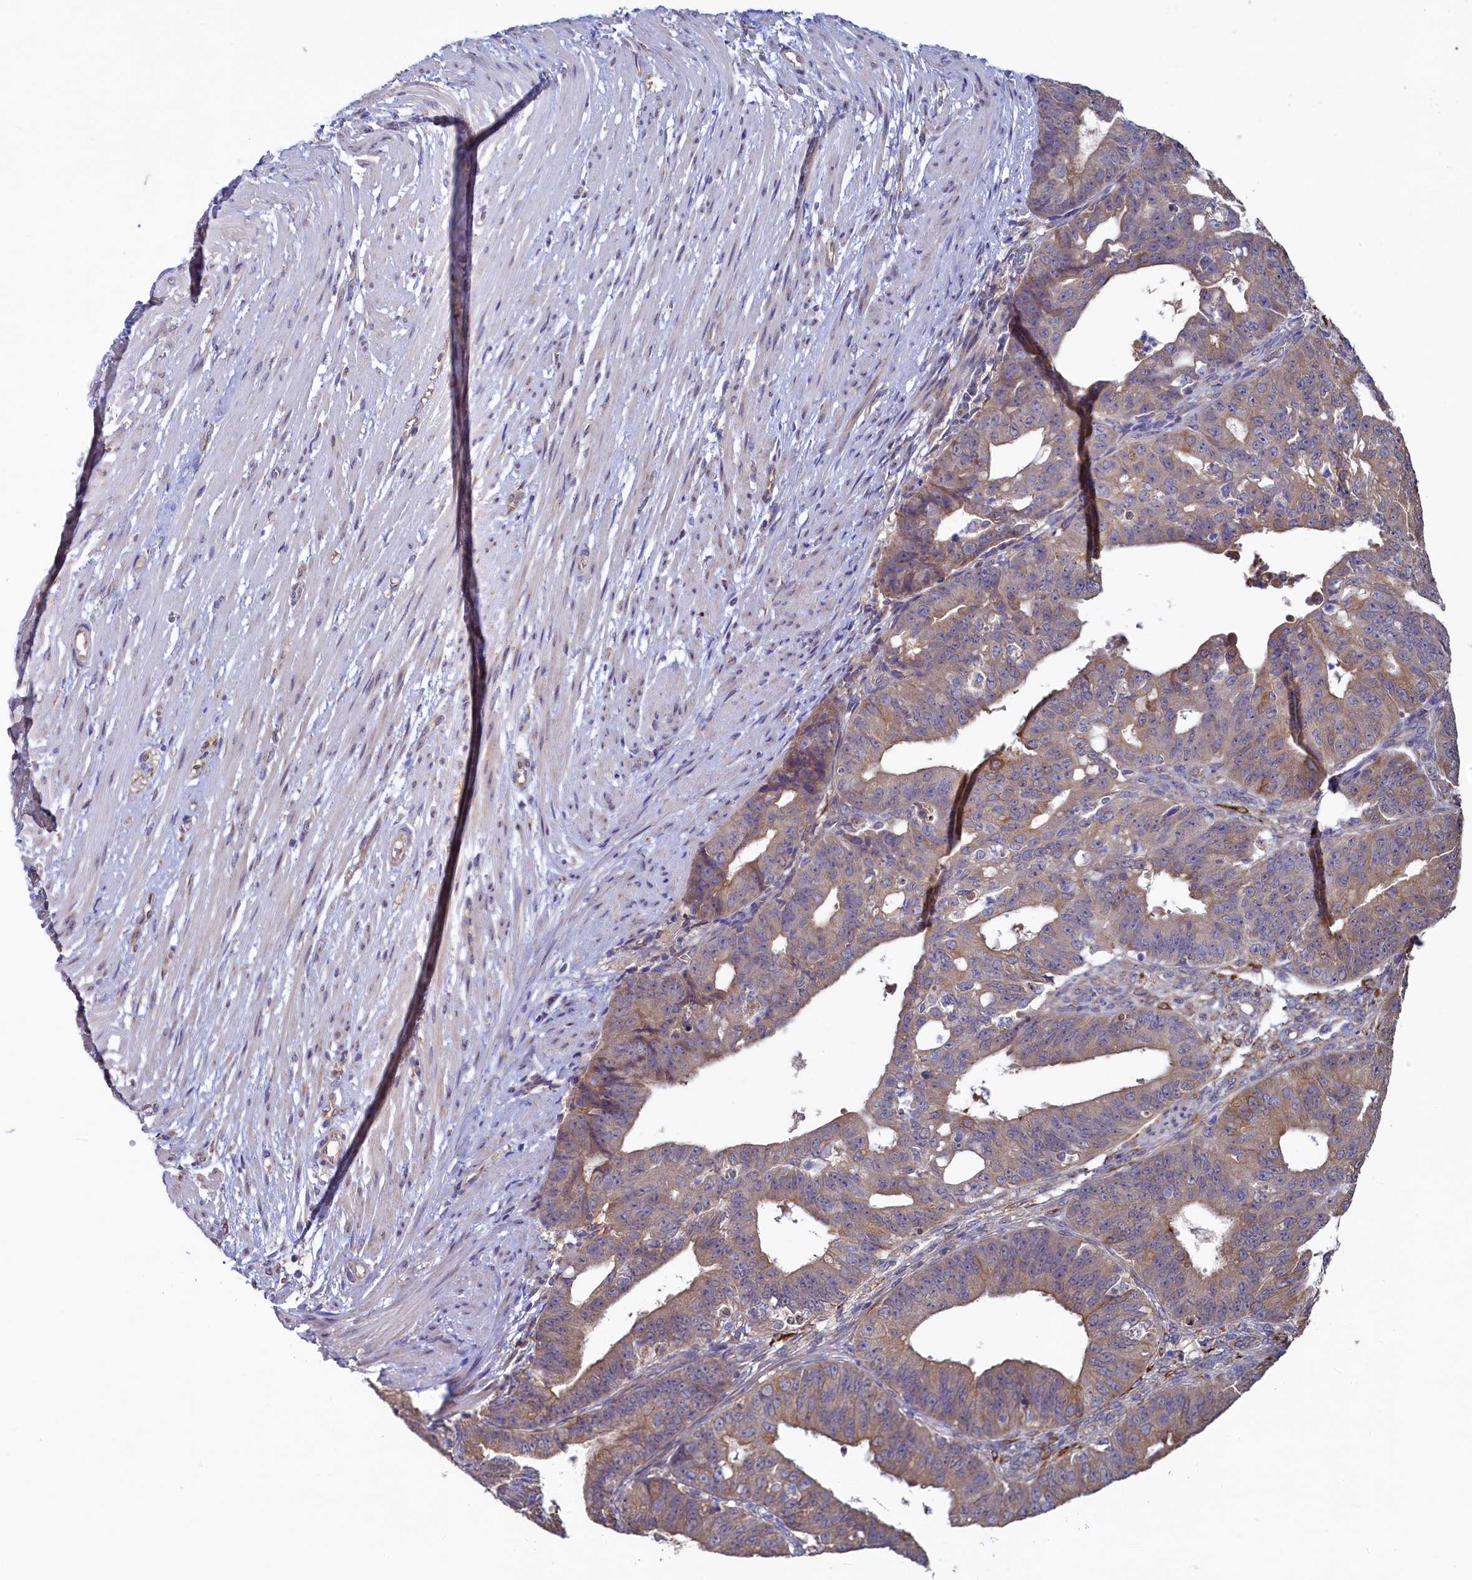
{"staining": {"intensity": "moderate", "quantity": "<25%", "location": "cytoplasmic/membranous"}, "tissue": "ovarian cancer", "cell_type": "Tumor cells", "image_type": "cancer", "snomed": [{"axis": "morphology", "description": "Carcinoma, endometroid"}, {"axis": "topography", "description": "Appendix"}, {"axis": "topography", "description": "Ovary"}], "caption": "High-magnification brightfield microscopy of ovarian cancer (endometroid carcinoma) stained with DAB (3,3'-diaminobenzidine) (brown) and counterstained with hematoxylin (blue). tumor cells exhibit moderate cytoplasmic/membranous expression is identified in approximately<25% of cells.", "gene": "SPATA2L", "patient": {"sex": "female", "age": 42}}